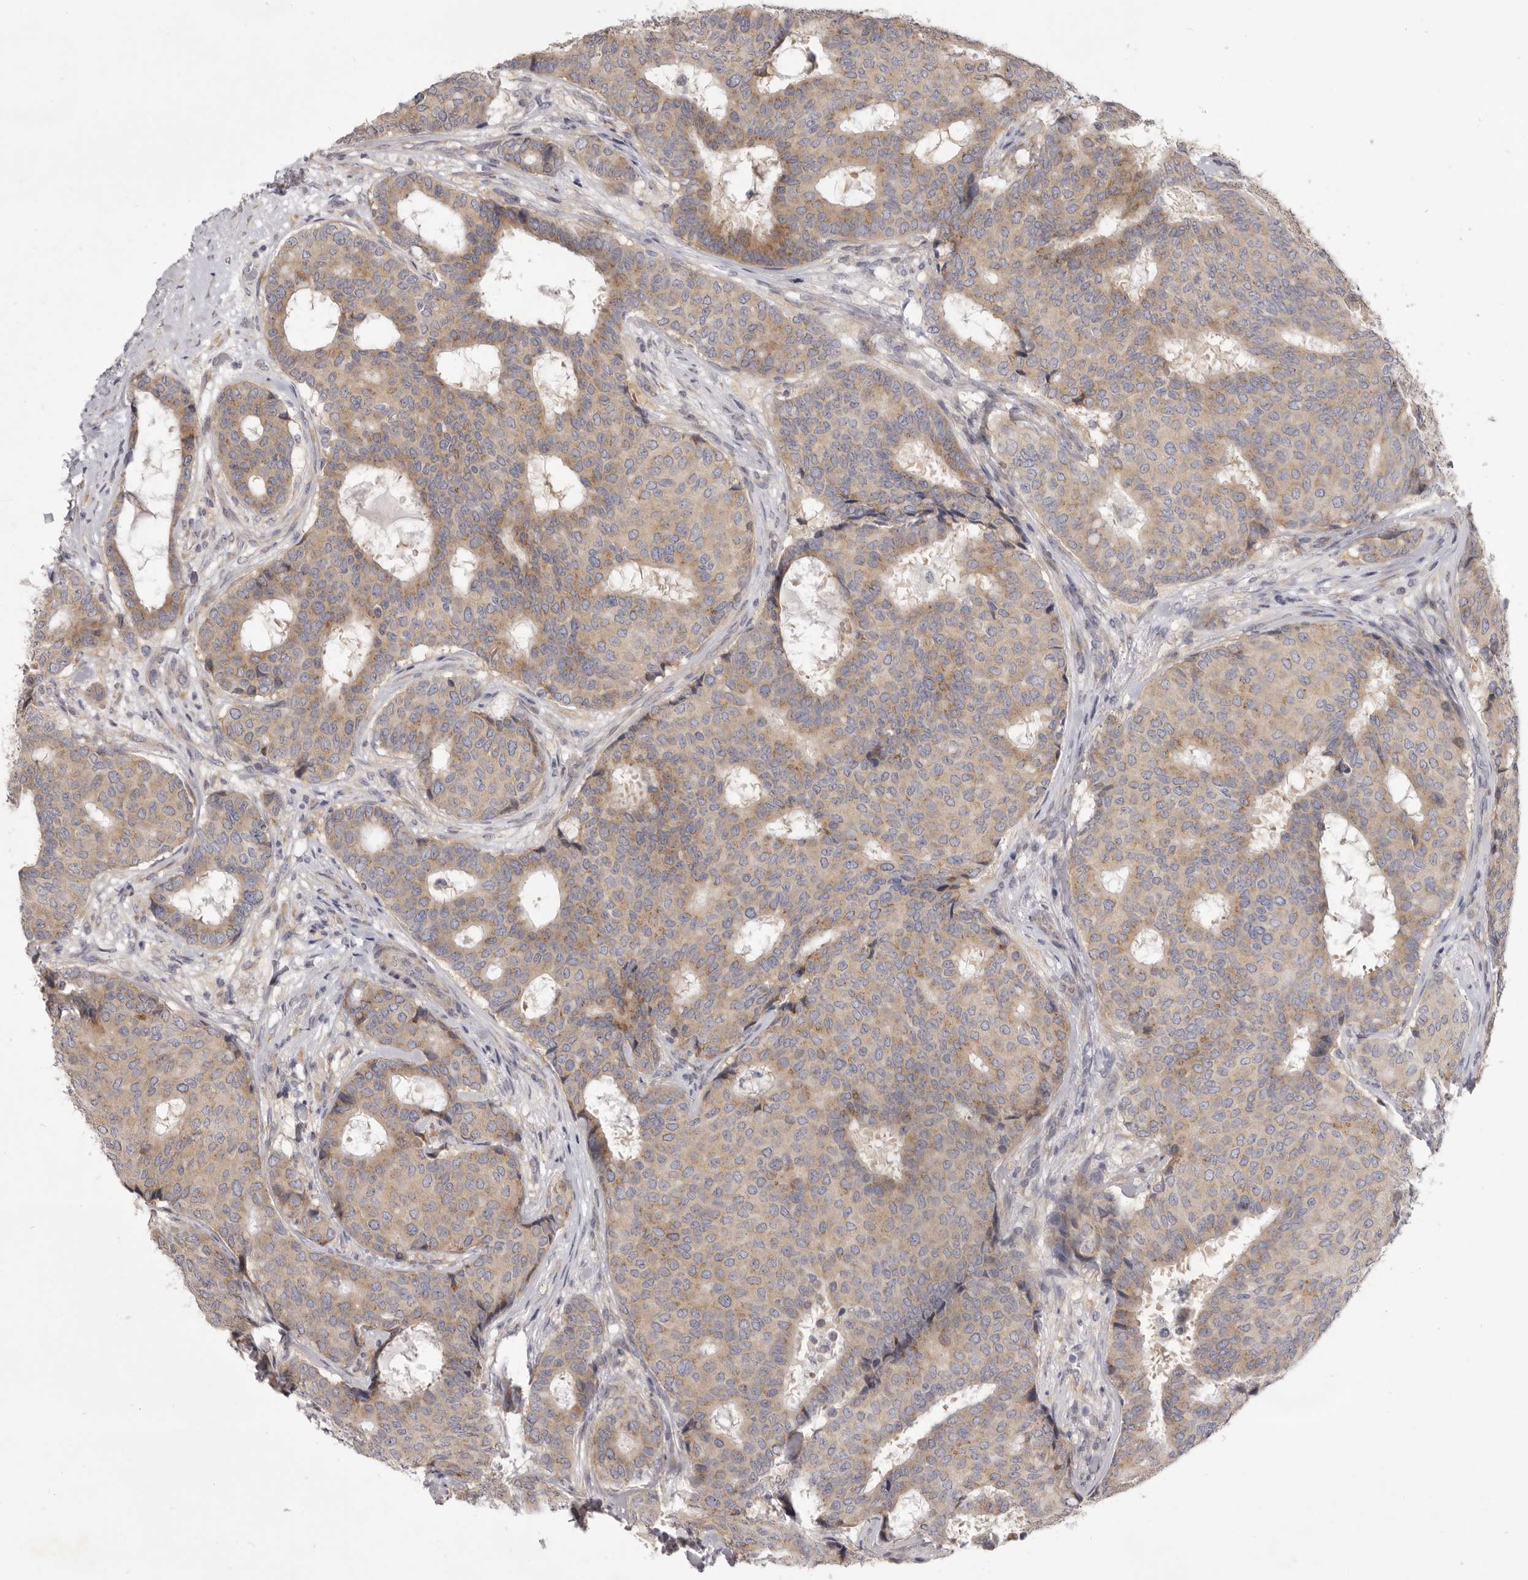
{"staining": {"intensity": "weak", "quantity": "25%-75%", "location": "cytoplasmic/membranous"}, "tissue": "breast cancer", "cell_type": "Tumor cells", "image_type": "cancer", "snomed": [{"axis": "morphology", "description": "Duct carcinoma"}, {"axis": "topography", "description": "Breast"}], "caption": "Breast intraductal carcinoma was stained to show a protein in brown. There is low levels of weak cytoplasmic/membranous positivity in approximately 25%-75% of tumor cells.", "gene": "TBC1D8B", "patient": {"sex": "female", "age": 75}}